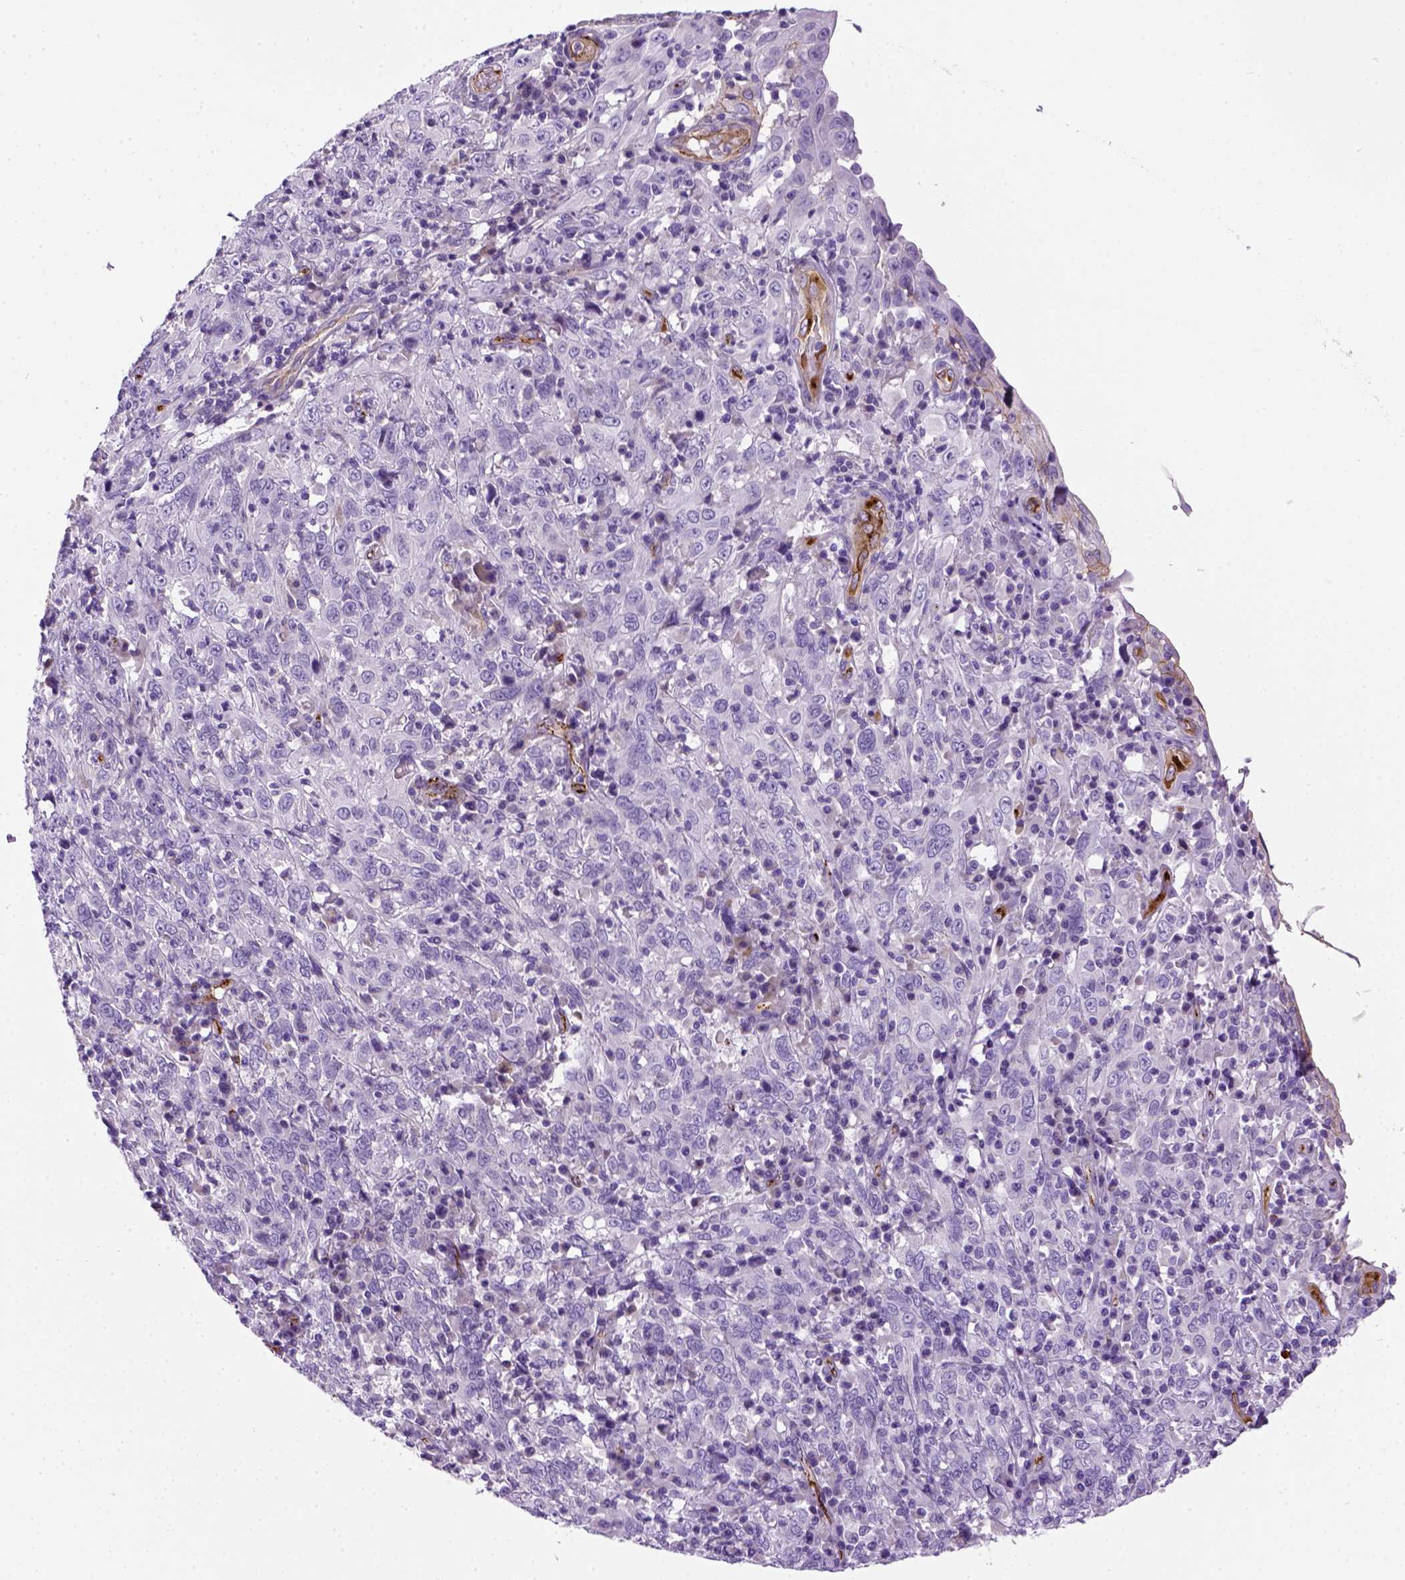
{"staining": {"intensity": "negative", "quantity": "none", "location": "none"}, "tissue": "cervical cancer", "cell_type": "Tumor cells", "image_type": "cancer", "snomed": [{"axis": "morphology", "description": "Squamous cell carcinoma, NOS"}, {"axis": "topography", "description": "Cervix"}], "caption": "An image of cervical cancer stained for a protein displays no brown staining in tumor cells.", "gene": "VWF", "patient": {"sex": "female", "age": 46}}